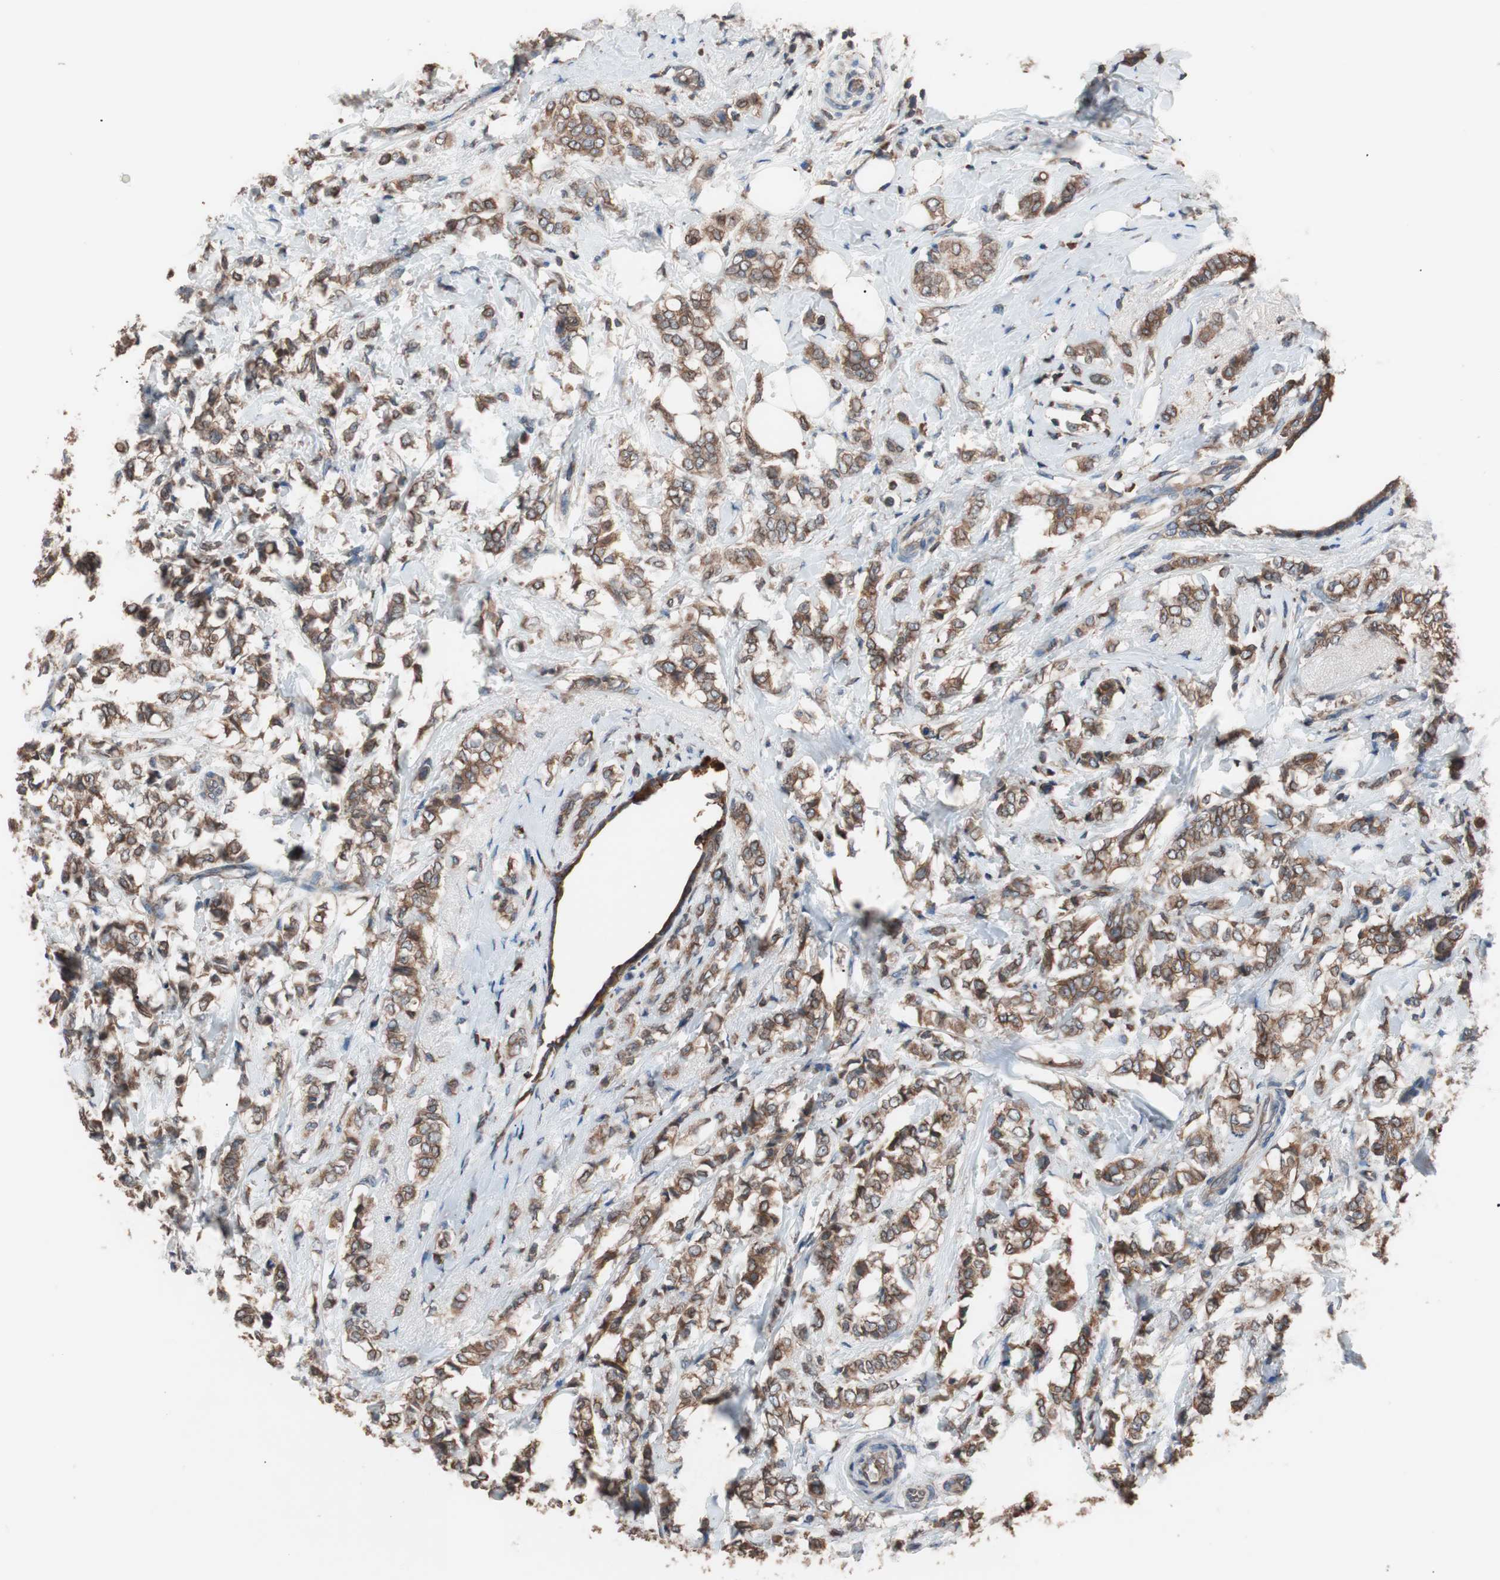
{"staining": {"intensity": "moderate", "quantity": ">75%", "location": "cytoplasmic/membranous"}, "tissue": "breast cancer", "cell_type": "Tumor cells", "image_type": "cancer", "snomed": [{"axis": "morphology", "description": "Lobular carcinoma"}, {"axis": "topography", "description": "Breast"}], "caption": "The histopathology image reveals staining of lobular carcinoma (breast), revealing moderate cytoplasmic/membranous protein positivity (brown color) within tumor cells.", "gene": "GLYCTK", "patient": {"sex": "female", "age": 60}}